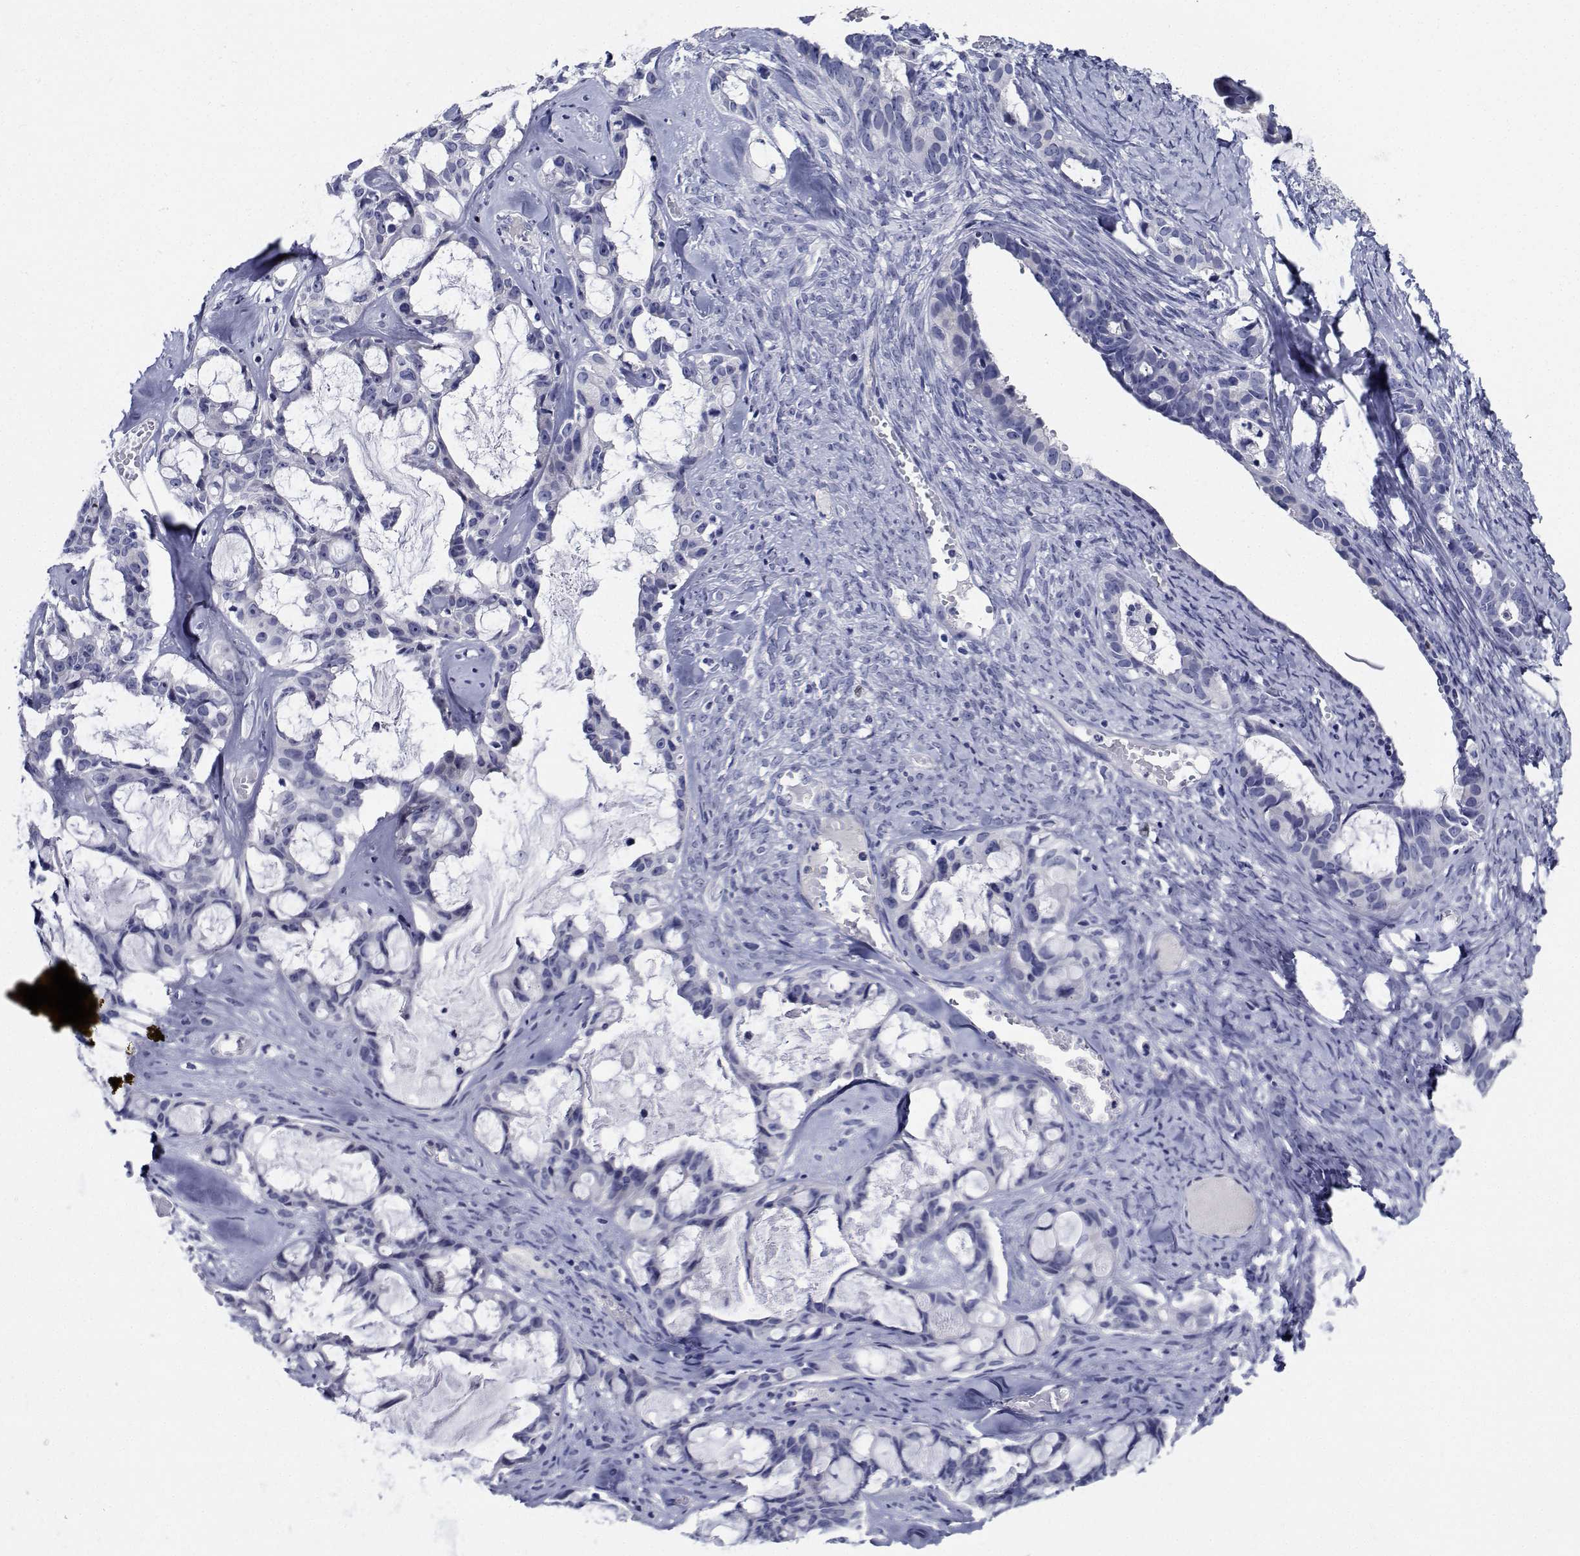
{"staining": {"intensity": "negative", "quantity": "none", "location": "none"}, "tissue": "ovarian cancer", "cell_type": "Tumor cells", "image_type": "cancer", "snomed": [{"axis": "morphology", "description": "Cystadenocarcinoma, serous, NOS"}, {"axis": "topography", "description": "Ovary"}], "caption": "Immunohistochemical staining of human ovarian serous cystadenocarcinoma demonstrates no significant staining in tumor cells.", "gene": "PLXNA4", "patient": {"sex": "female", "age": 69}}